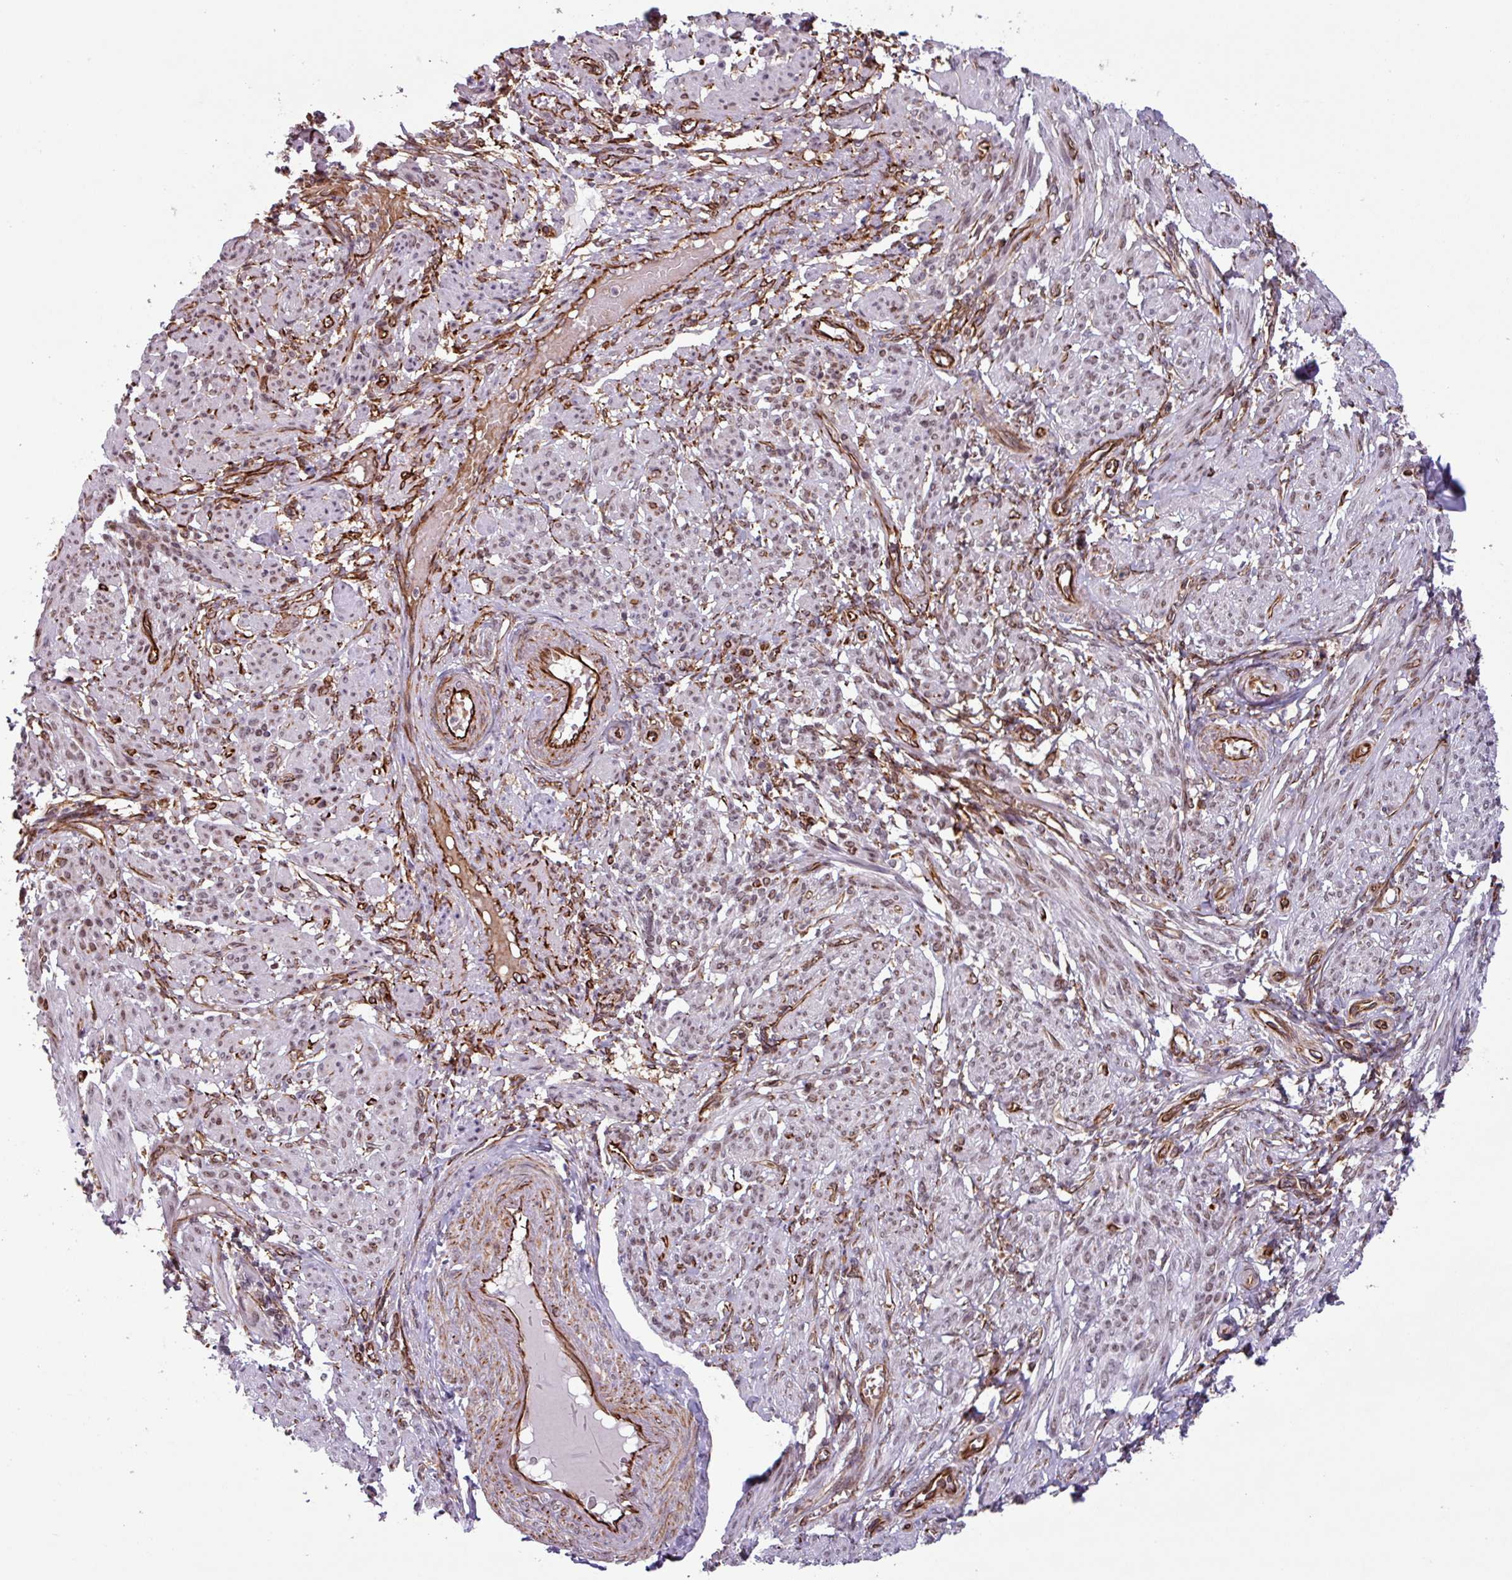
{"staining": {"intensity": "weak", "quantity": "25%-75%", "location": "nuclear"}, "tissue": "smooth muscle", "cell_type": "Smooth muscle cells", "image_type": "normal", "snomed": [{"axis": "morphology", "description": "Normal tissue, NOS"}, {"axis": "topography", "description": "Smooth muscle"}], "caption": "This is a micrograph of IHC staining of benign smooth muscle, which shows weak expression in the nuclear of smooth muscle cells.", "gene": "CHD3", "patient": {"sex": "female", "age": 39}}